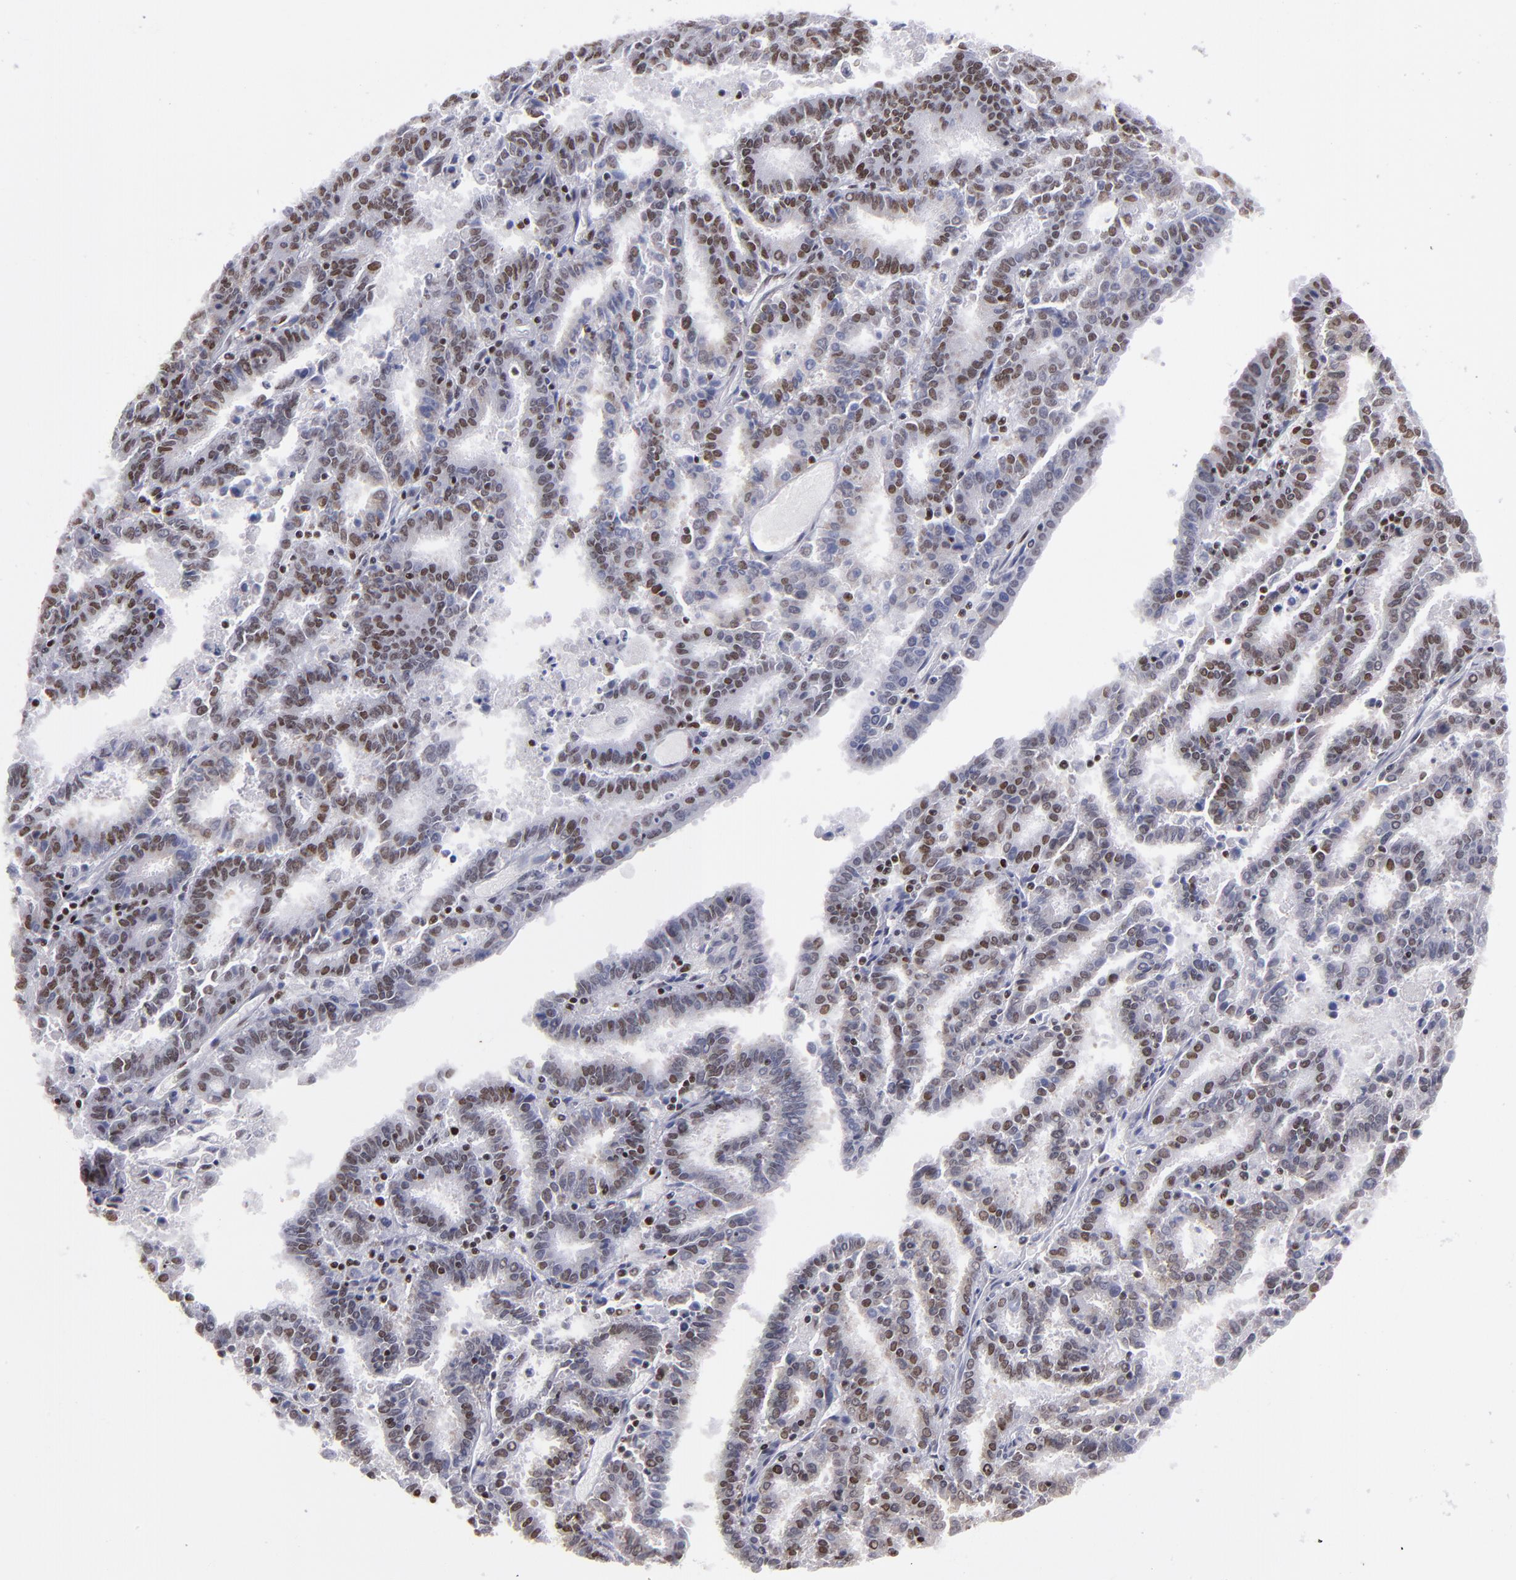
{"staining": {"intensity": "moderate", "quantity": "25%-75%", "location": "nuclear"}, "tissue": "endometrial cancer", "cell_type": "Tumor cells", "image_type": "cancer", "snomed": [{"axis": "morphology", "description": "Adenocarcinoma, NOS"}, {"axis": "topography", "description": "Uterus"}], "caption": "IHC (DAB) staining of endometrial adenocarcinoma demonstrates moderate nuclear protein expression in about 25%-75% of tumor cells. (DAB = brown stain, brightfield microscopy at high magnification).", "gene": "TERF2", "patient": {"sex": "female", "age": 83}}